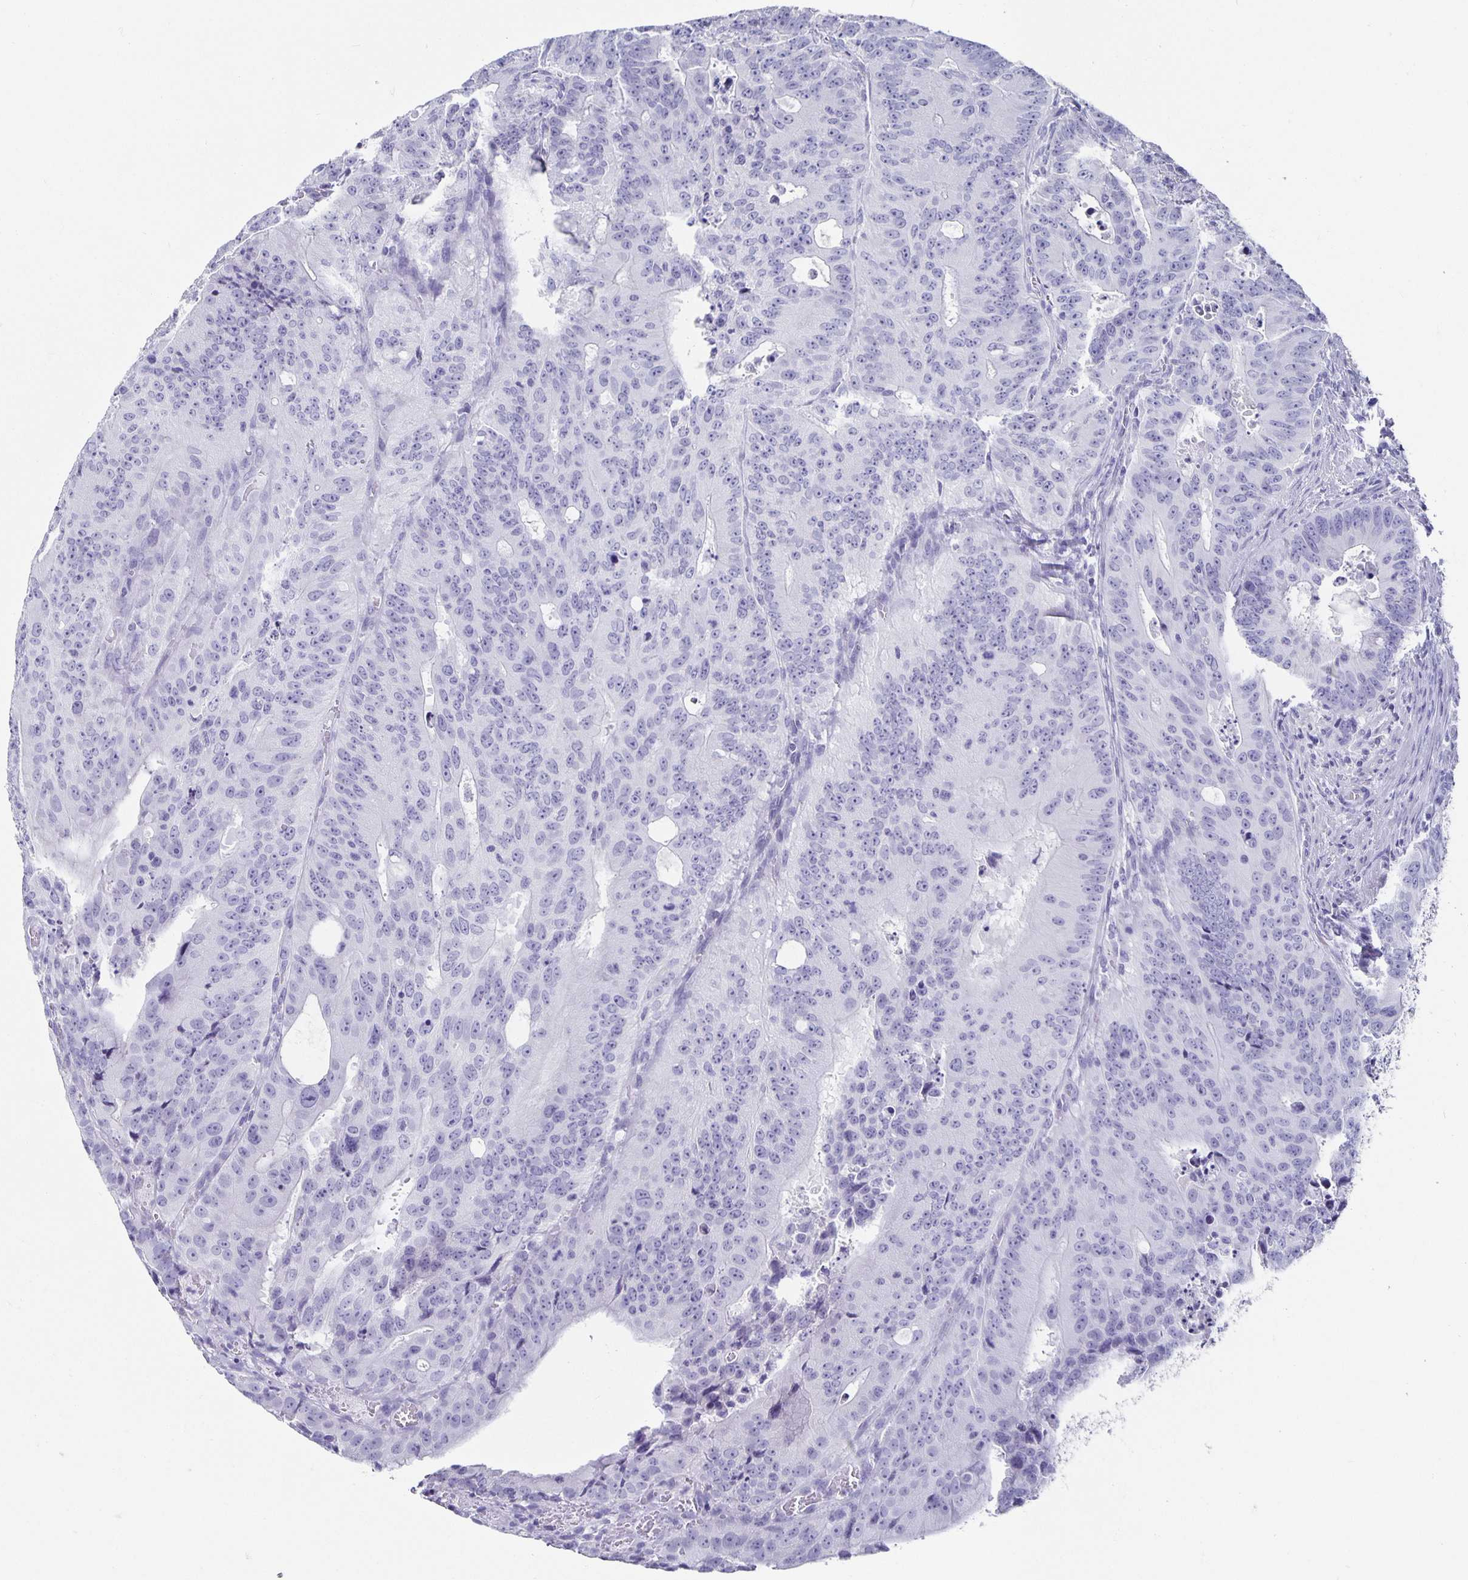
{"staining": {"intensity": "negative", "quantity": "none", "location": "none"}, "tissue": "colorectal cancer", "cell_type": "Tumor cells", "image_type": "cancer", "snomed": [{"axis": "morphology", "description": "Adenocarcinoma, NOS"}, {"axis": "topography", "description": "Colon"}], "caption": "Photomicrograph shows no protein staining in tumor cells of colorectal cancer (adenocarcinoma) tissue. (Stains: DAB immunohistochemistry with hematoxylin counter stain, Microscopy: brightfield microscopy at high magnification).", "gene": "CHGA", "patient": {"sex": "male", "age": 62}}